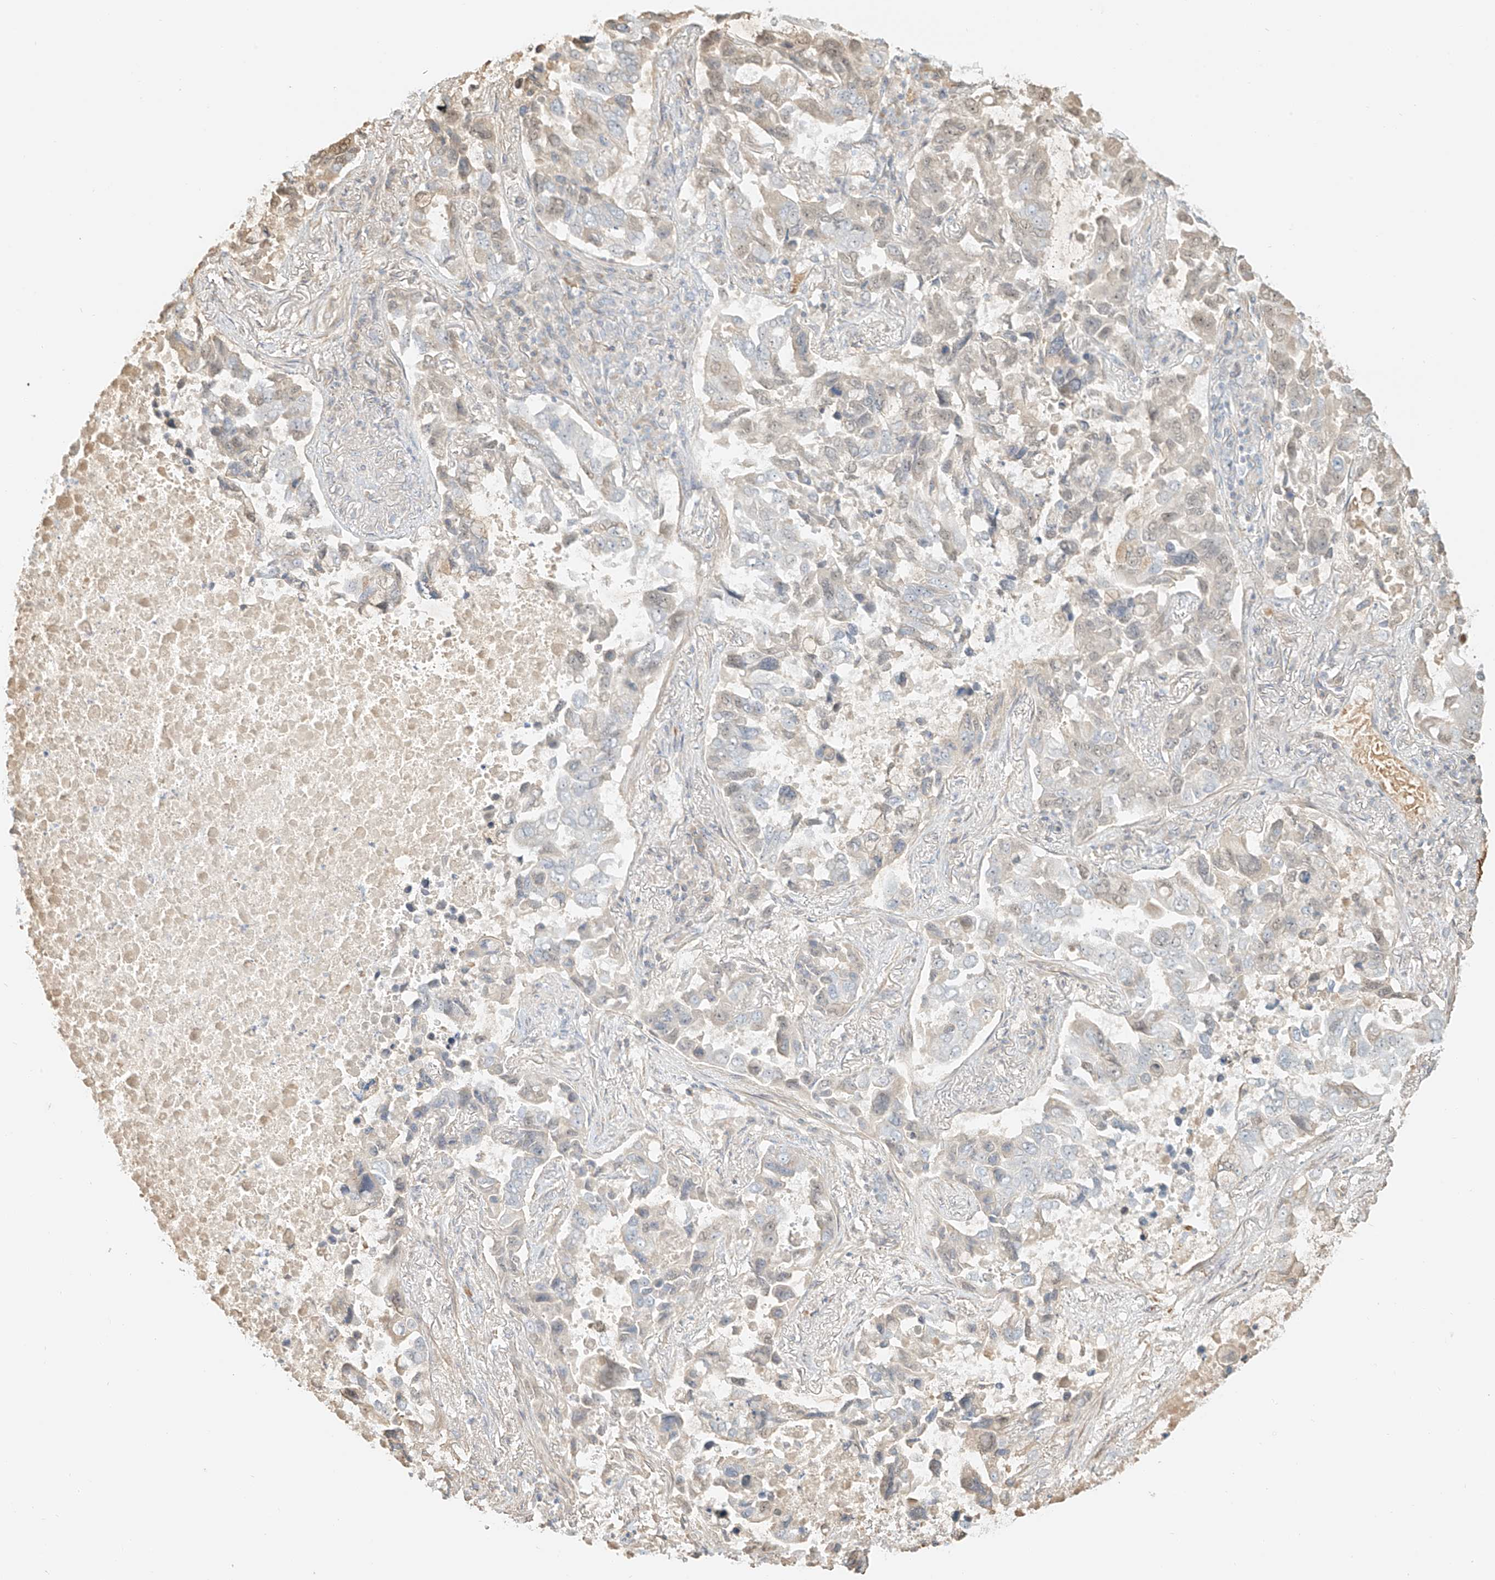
{"staining": {"intensity": "weak", "quantity": "<25%", "location": "cytoplasmic/membranous"}, "tissue": "lung cancer", "cell_type": "Tumor cells", "image_type": "cancer", "snomed": [{"axis": "morphology", "description": "Adenocarcinoma, NOS"}, {"axis": "topography", "description": "Lung"}], "caption": "There is no significant staining in tumor cells of lung cancer (adenocarcinoma).", "gene": "UPK1B", "patient": {"sex": "male", "age": 64}}